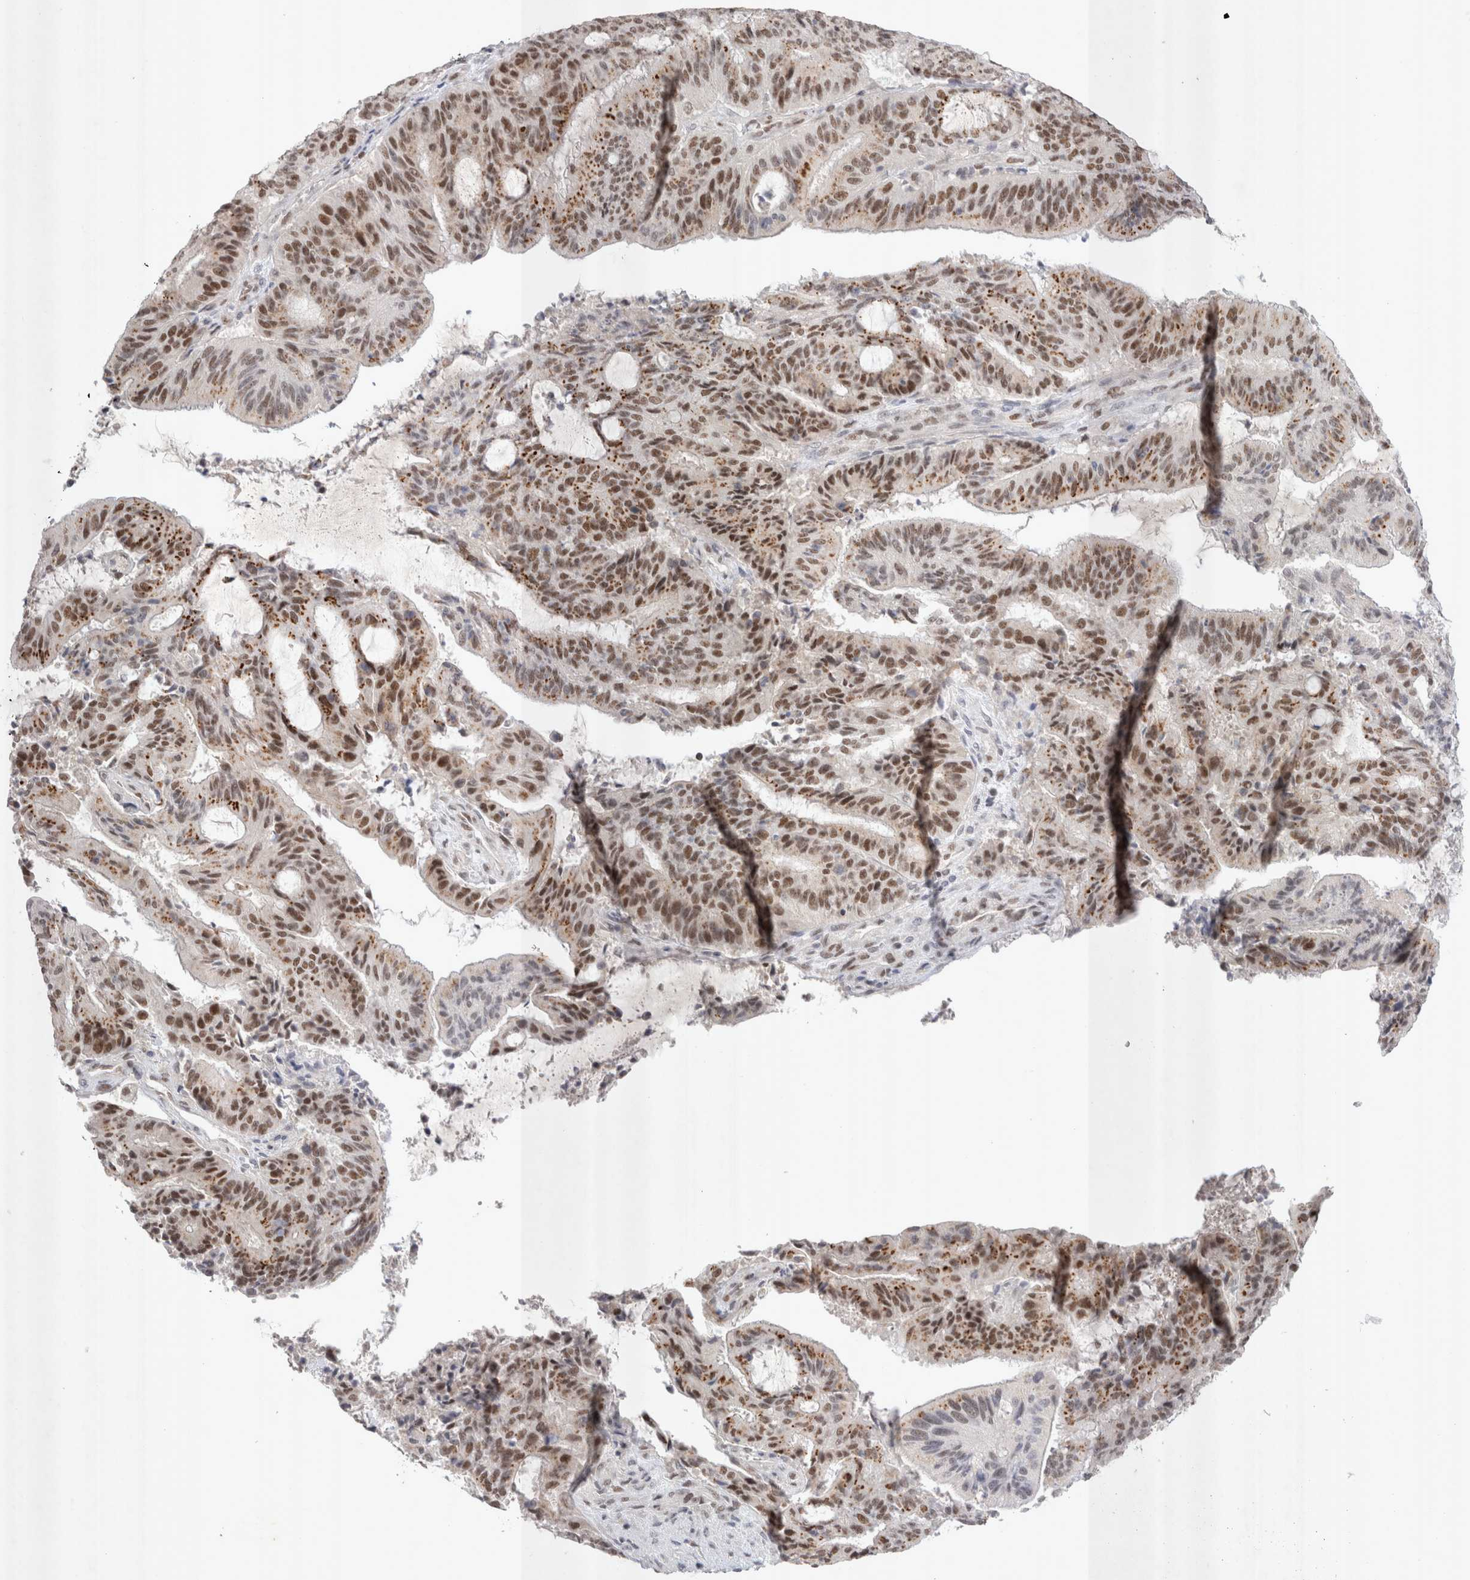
{"staining": {"intensity": "moderate", "quantity": ">75%", "location": "cytoplasmic/membranous,nuclear"}, "tissue": "liver cancer", "cell_type": "Tumor cells", "image_type": "cancer", "snomed": [{"axis": "morphology", "description": "Normal tissue, NOS"}, {"axis": "morphology", "description": "Cholangiocarcinoma"}, {"axis": "topography", "description": "Liver"}, {"axis": "topography", "description": "Peripheral nerve tissue"}], "caption": "Immunohistochemistry (IHC) histopathology image of neoplastic tissue: human cholangiocarcinoma (liver) stained using immunohistochemistry (IHC) displays medium levels of moderate protein expression localized specifically in the cytoplasmic/membranous and nuclear of tumor cells, appearing as a cytoplasmic/membranous and nuclear brown color.", "gene": "RECQL4", "patient": {"sex": "female", "age": 73}}